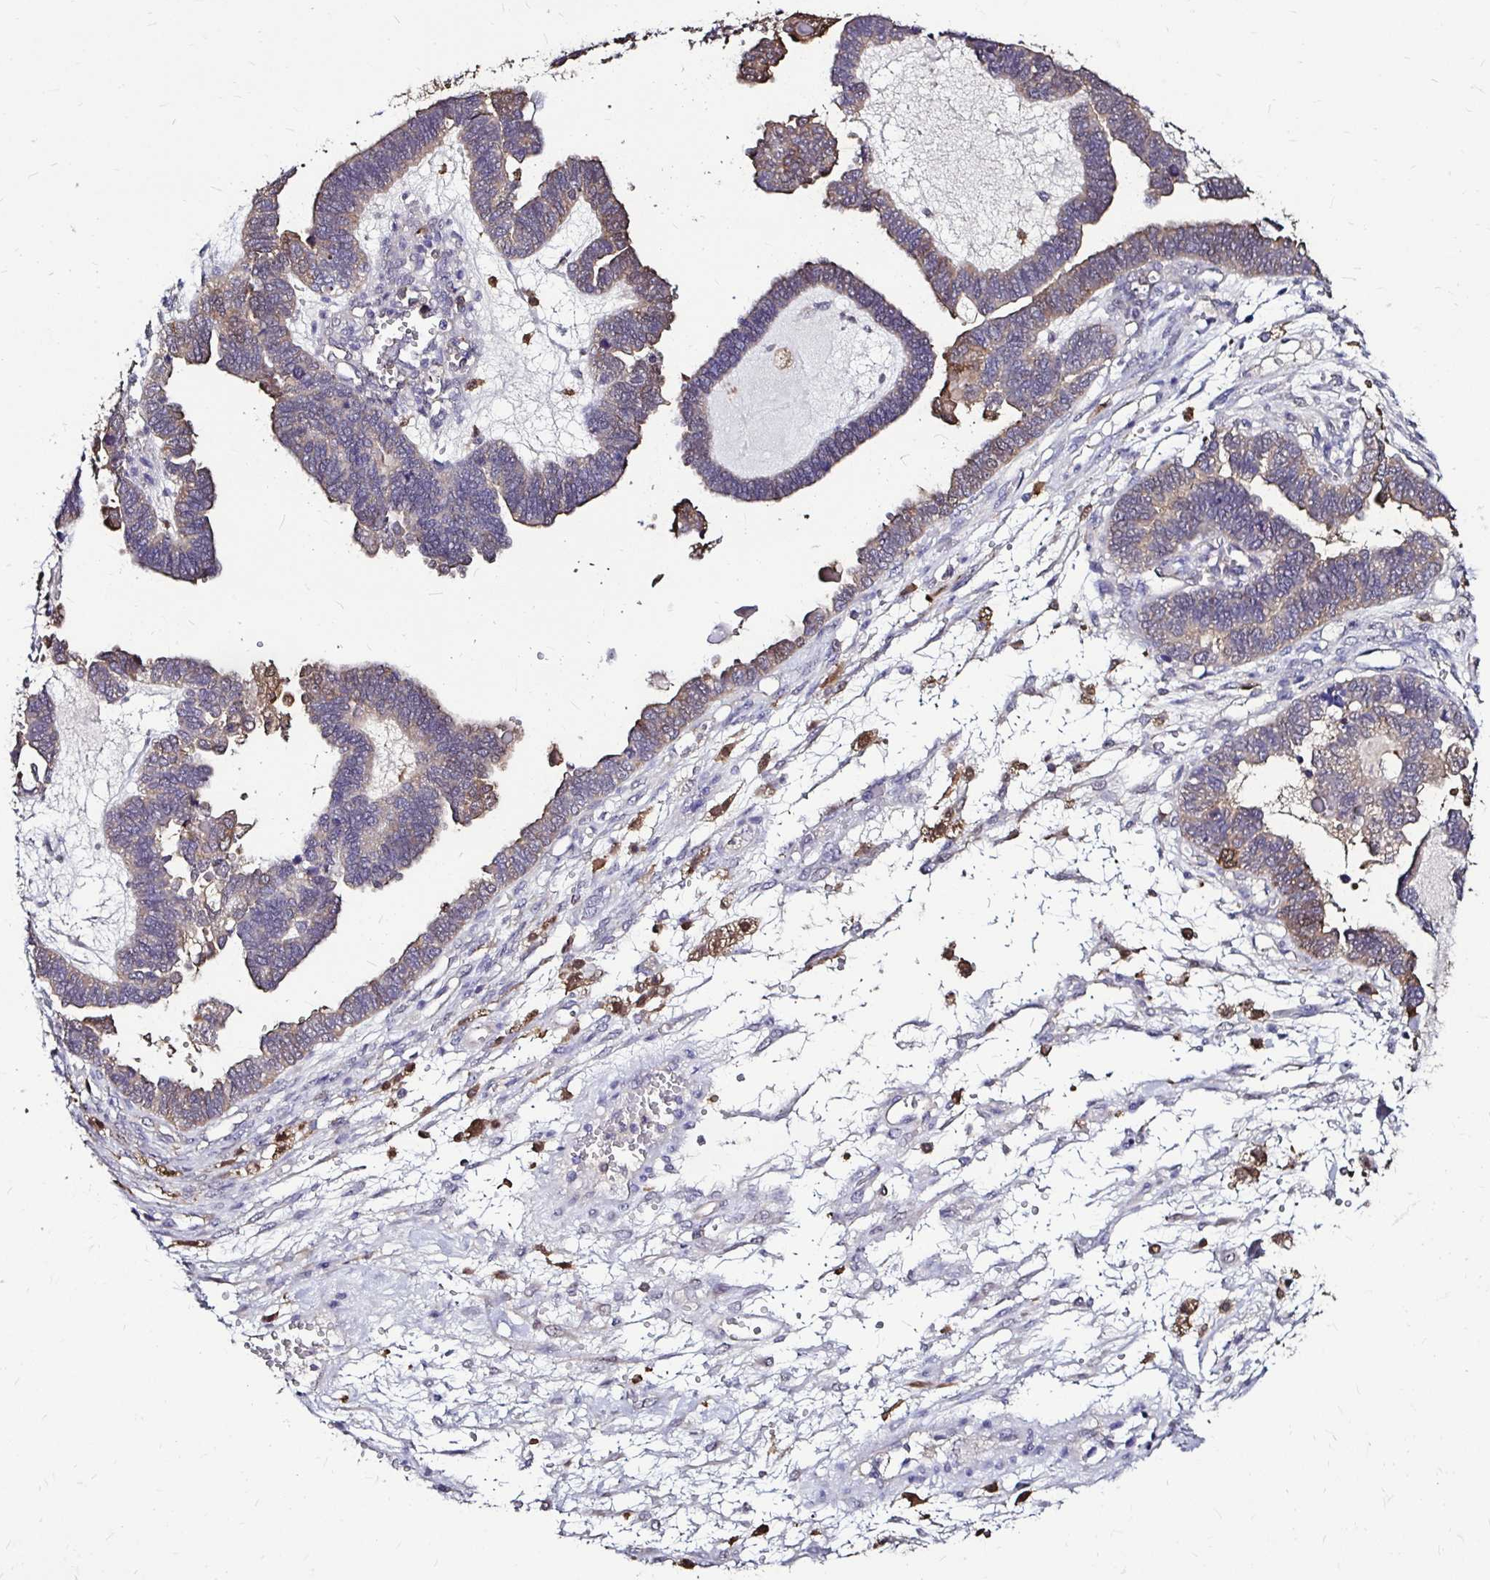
{"staining": {"intensity": "weak", "quantity": "<25%", "location": "cytoplasmic/membranous"}, "tissue": "ovarian cancer", "cell_type": "Tumor cells", "image_type": "cancer", "snomed": [{"axis": "morphology", "description": "Cystadenocarcinoma, serous, NOS"}, {"axis": "topography", "description": "Ovary"}], "caption": "This image is of ovarian cancer (serous cystadenocarcinoma) stained with immunohistochemistry (IHC) to label a protein in brown with the nuclei are counter-stained blue. There is no expression in tumor cells.", "gene": "IDH1", "patient": {"sex": "female", "age": 51}}